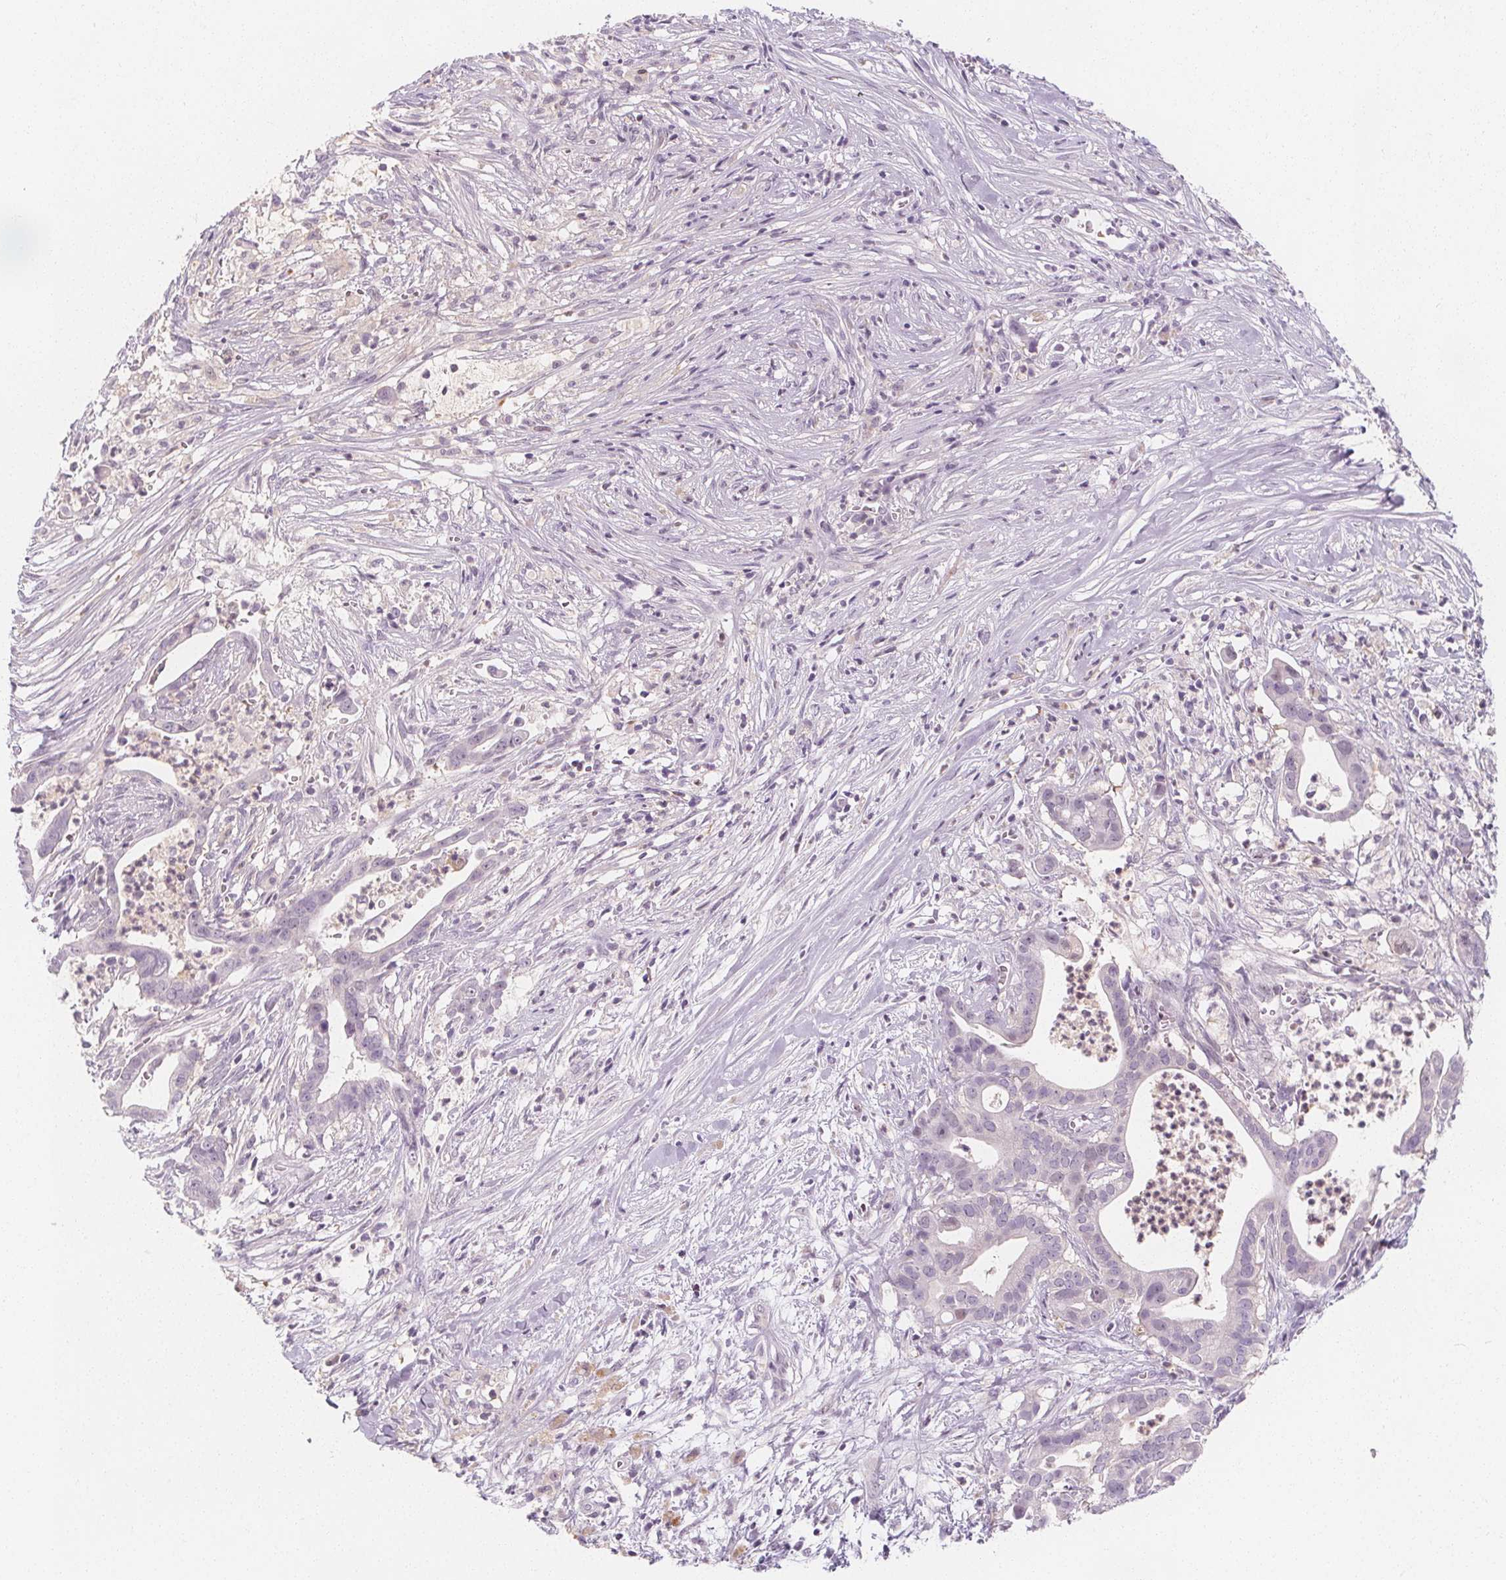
{"staining": {"intensity": "negative", "quantity": "none", "location": "none"}, "tissue": "pancreatic cancer", "cell_type": "Tumor cells", "image_type": "cancer", "snomed": [{"axis": "morphology", "description": "Adenocarcinoma, NOS"}, {"axis": "topography", "description": "Pancreas"}], "caption": "This is a histopathology image of IHC staining of pancreatic adenocarcinoma, which shows no expression in tumor cells.", "gene": "UGP2", "patient": {"sex": "male", "age": 61}}